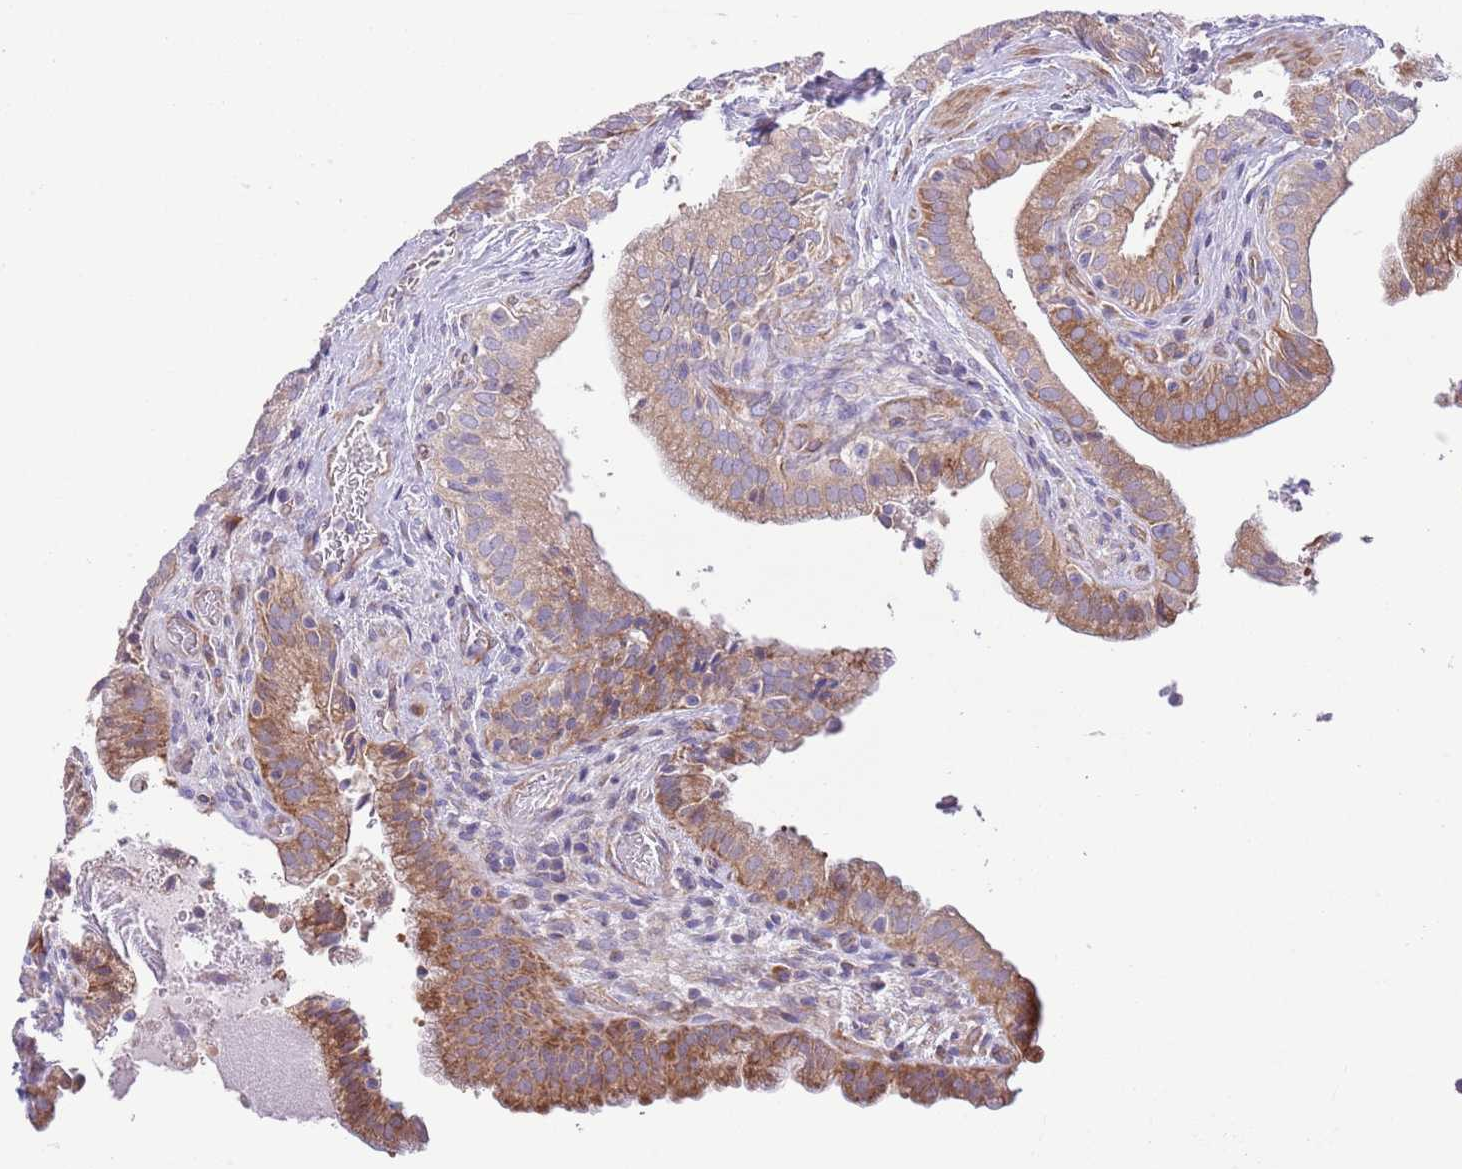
{"staining": {"intensity": "moderate", "quantity": ">75%", "location": "cytoplasmic/membranous"}, "tissue": "gallbladder", "cell_type": "Glandular cells", "image_type": "normal", "snomed": [{"axis": "morphology", "description": "Normal tissue, NOS"}, {"axis": "topography", "description": "Gallbladder"}], "caption": "Immunohistochemistry (IHC) histopathology image of normal gallbladder: human gallbladder stained using immunohistochemistry demonstrates medium levels of moderate protein expression localized specifically in the cytoplasmic/membranous of glandular cells, appearing as a cytoplasmic/membranous brown color.", "gene": "TOMM5", "patient": {"sex": "male", "age": 24}}